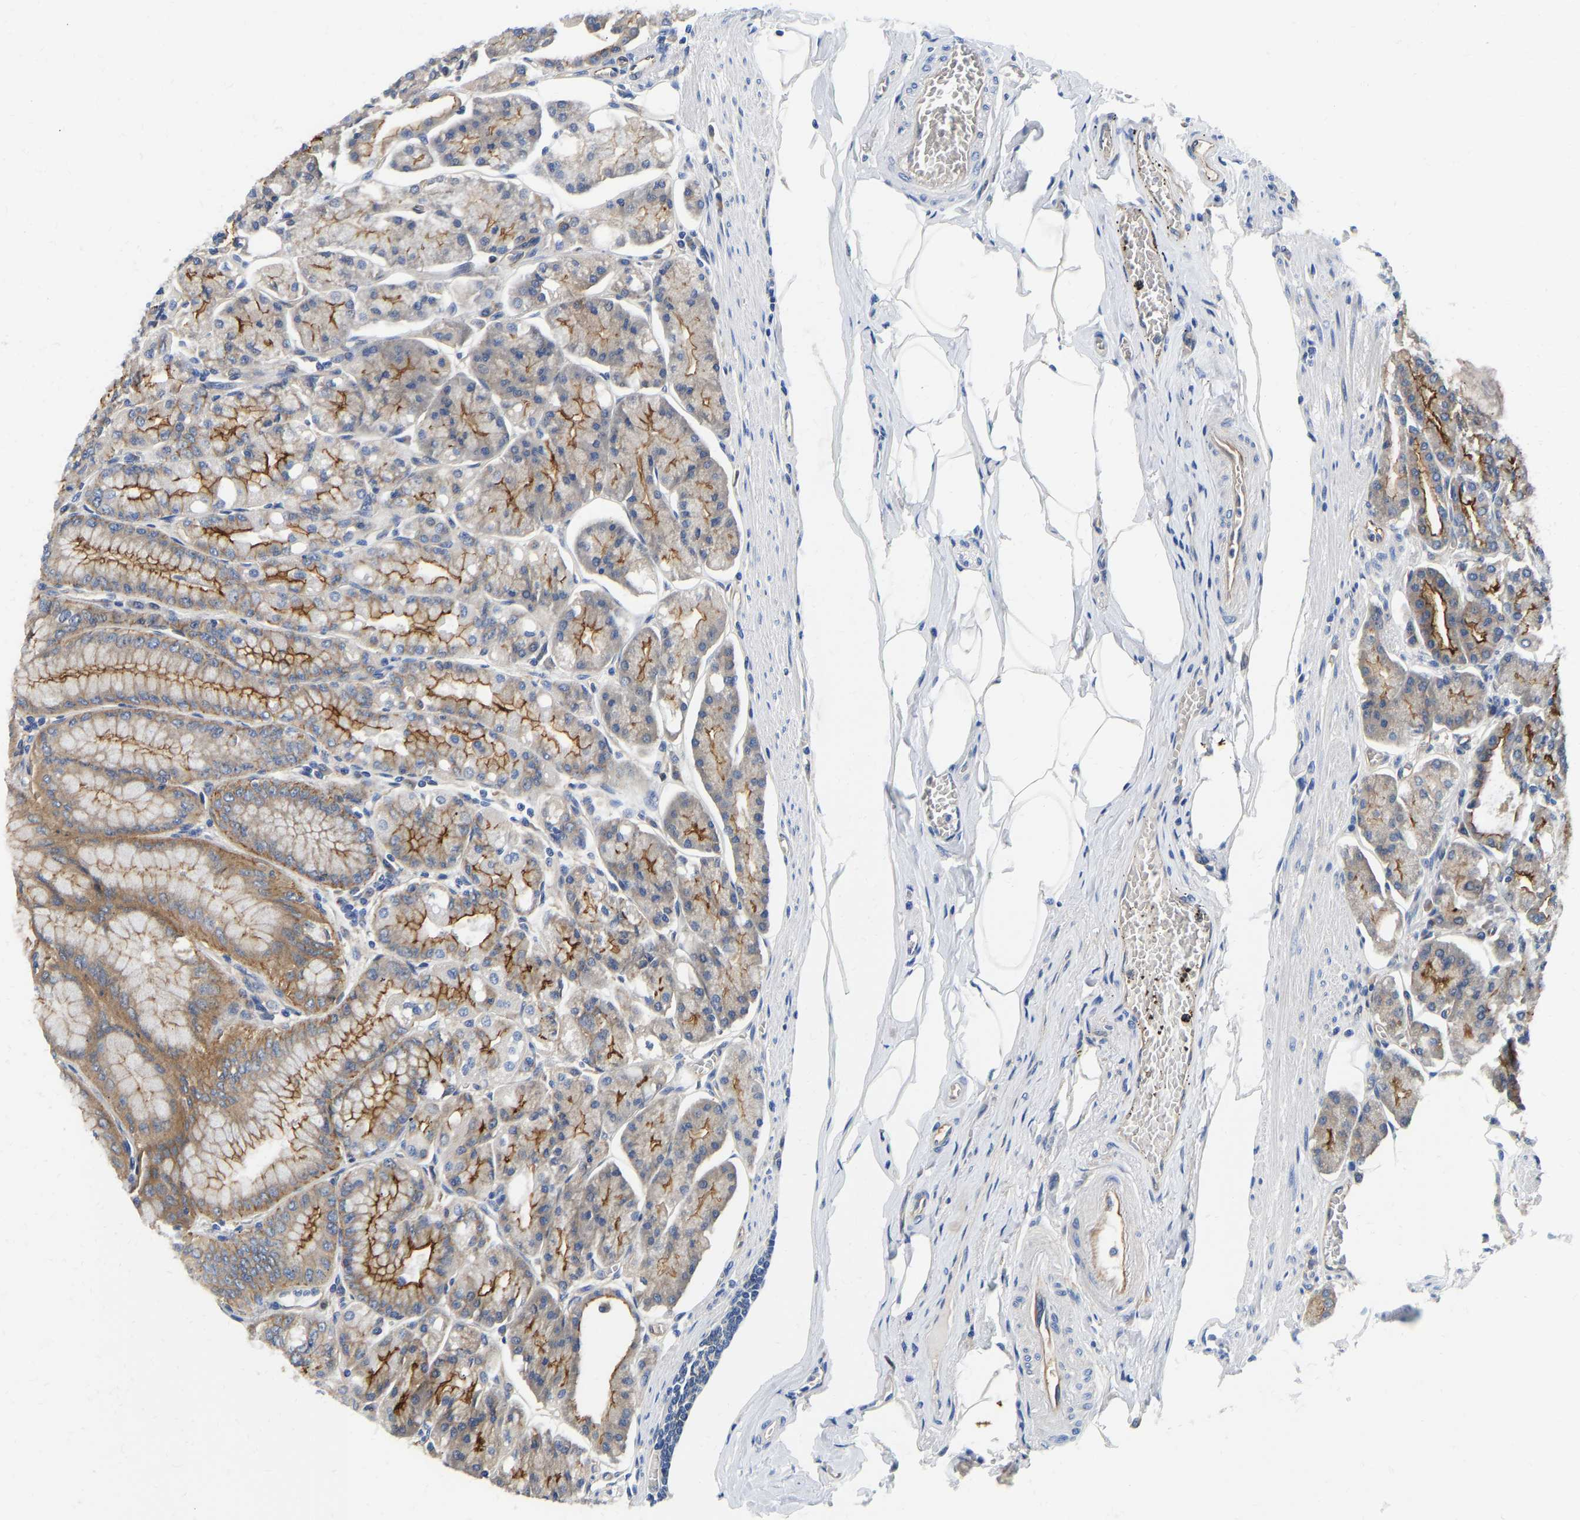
{"staining": {"intensity": "moderate", "quantity": ">75%", "location": "cytoplasmic/membranous"}, "tissue": "stomach", "cell_type": "Glandular cells", "image_type": "normal", "snomed": [{"axis": "morphology", "description": "Normal tissue, NOS"}, {"axis": "topography", "description": "Stomach, lower"}], "caption": "Stomach stained with immunohistochemistry (IHC) reveals moderate cytoplasmic/membranous expression in about >75% of glandular cells.", "gene": "FLNB", "patient": {"sex": "male", "age": 71}}